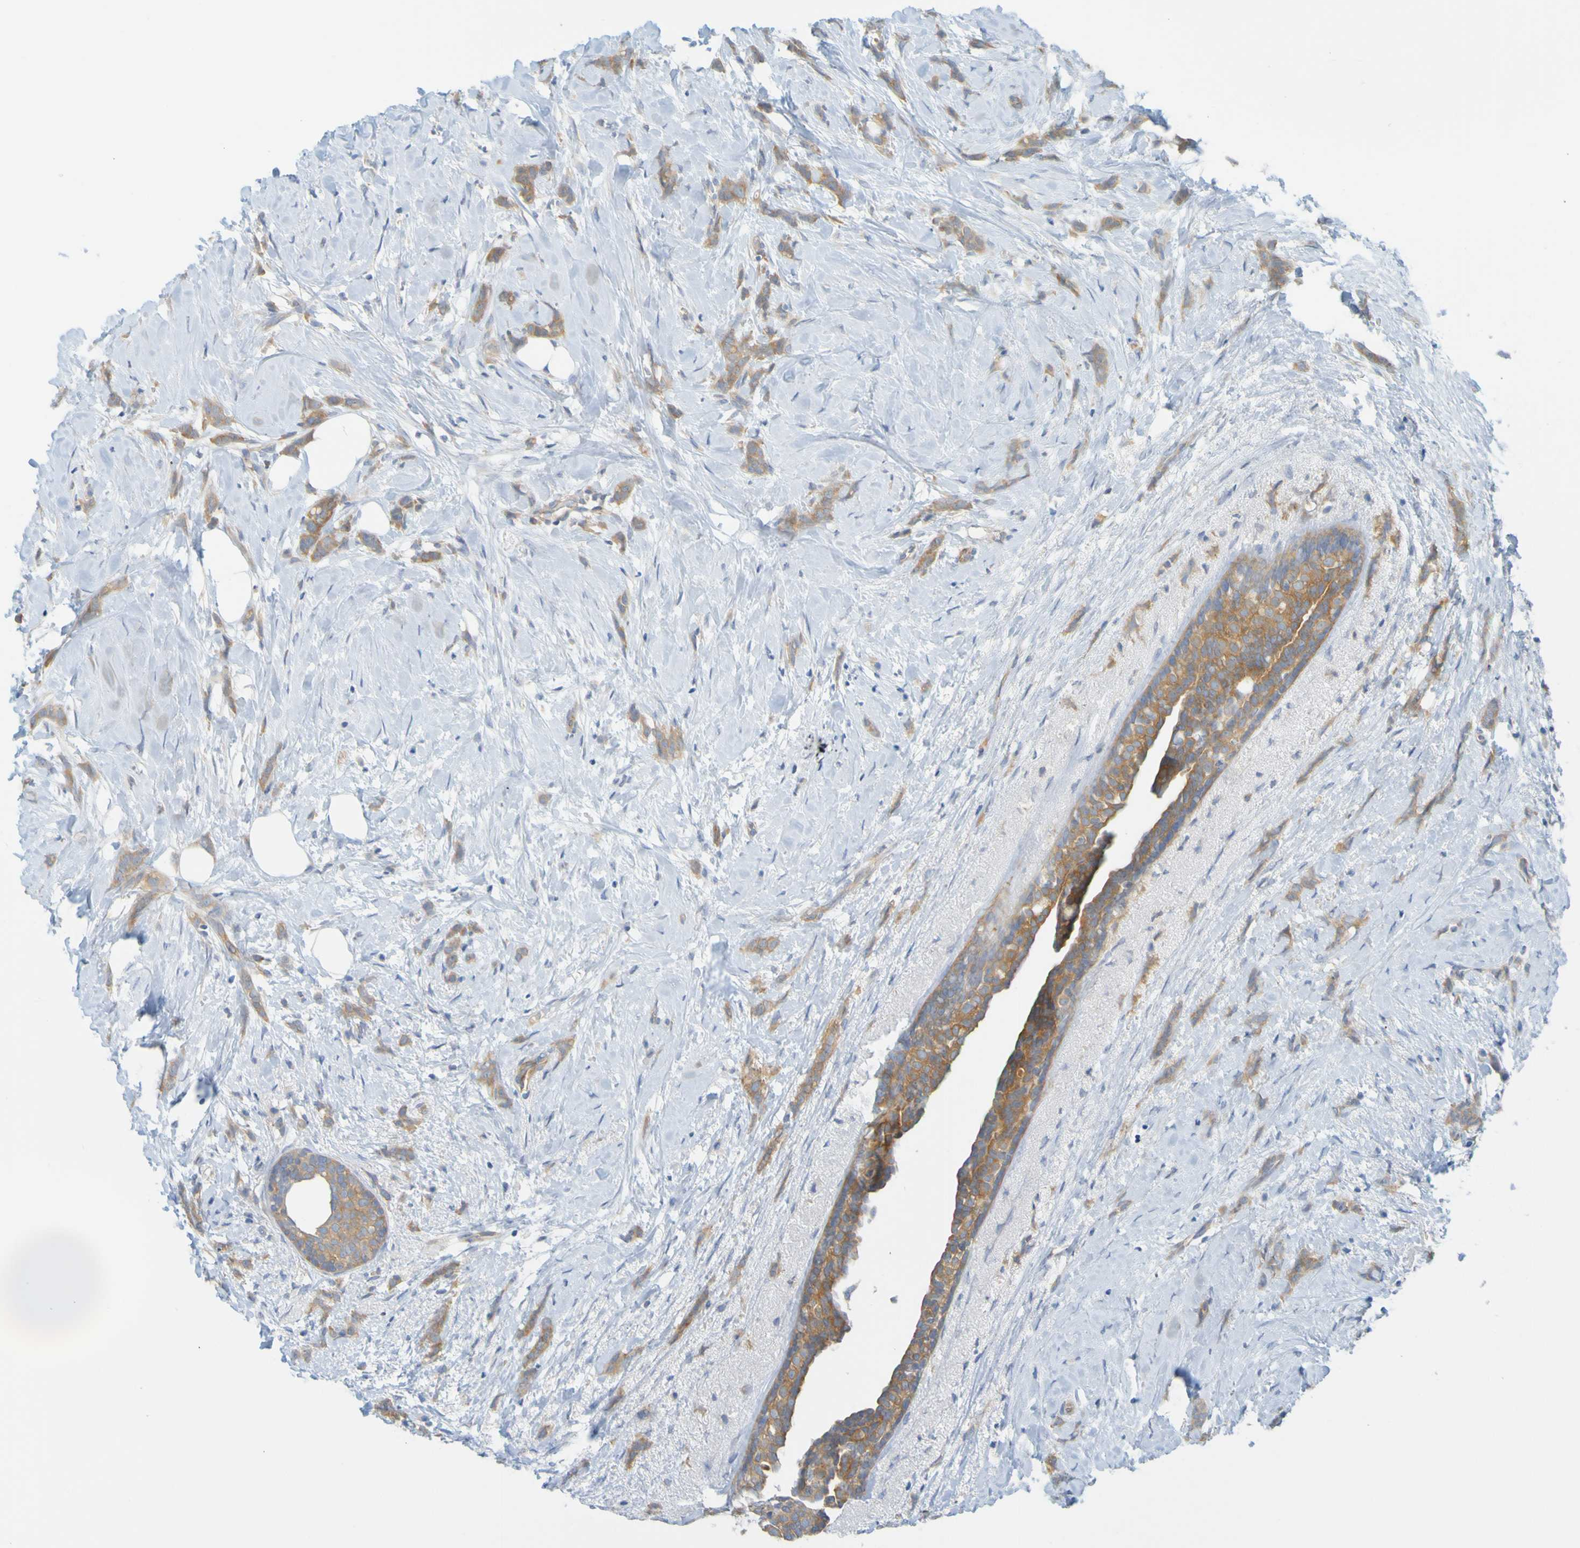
{"staining": {"intensity": "moderate", "quantity": ">75%", "location": "cytoplasmic/membranous"}, "tissue": "breast cancer", "cell_type": "Tumor cells", "image_type": "cancer", "snomed": [{"axis": "morphology", "description": "Lobular carcinoma, in situ"}, {"axis": "morphology", "description": "Lobular carcinoma"}, {"axis": "topography", "description": "Breast"}], "caption": "This is an image of immunohistochemistry (IHC) staining of breast lobular carcinoma, which shows moderate staining in the cytoplasmic/membranous of tumor cells.", "gene": "APPL1", "patient": {"sex": "female", "age": 41}}